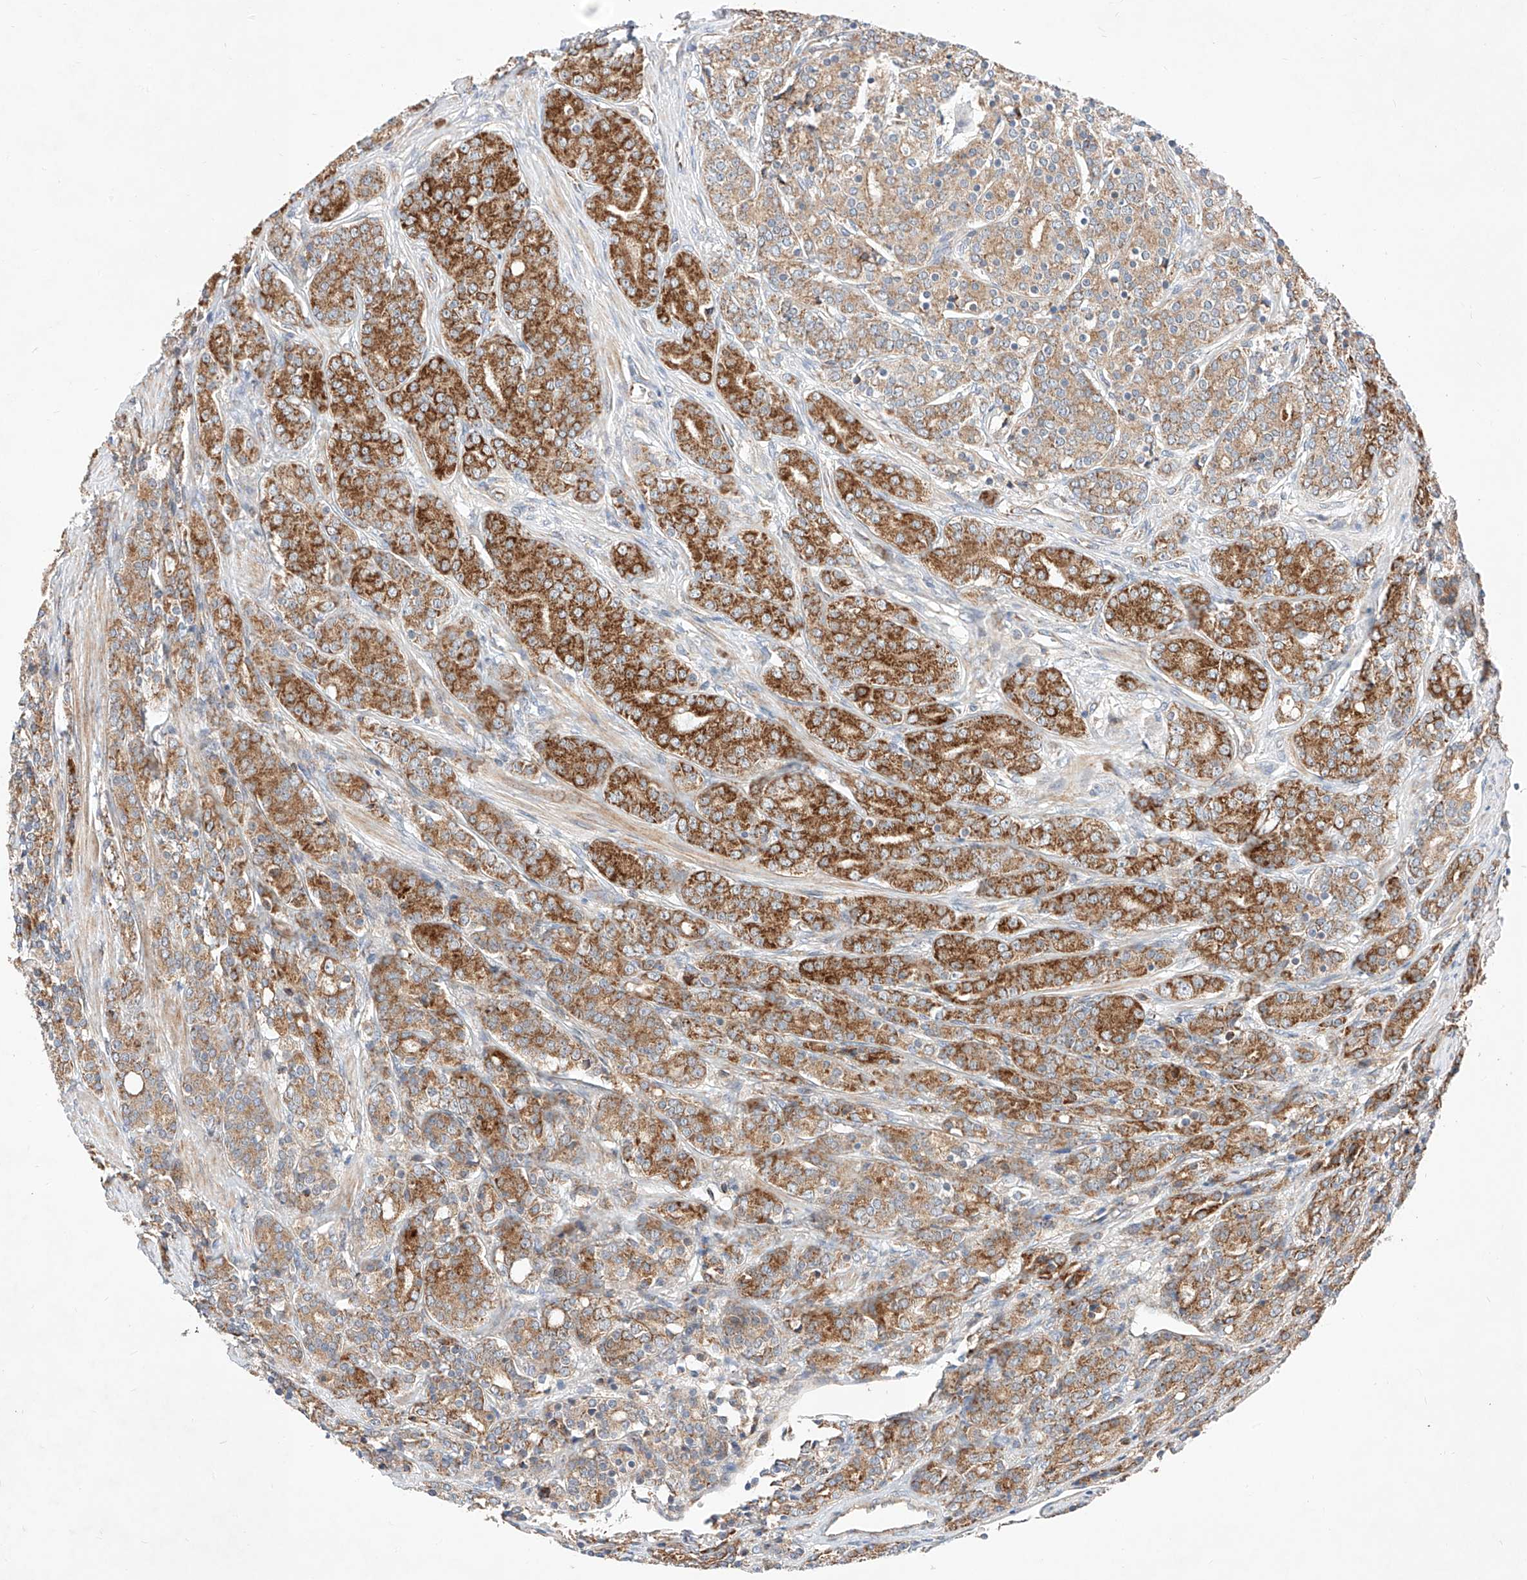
{"staining": {"intensity": "strong", "quantity": "25%-75%", "location": "cytoplasmic/membranous"}, "tissue": "prostate cancer", "cell_type": "Tumor cells", "image_type": "cancer", "snomed": [{"axis": "morphology", "description": "Adenocarcinoma, High grade"}, {"axis": "topography", "description": "Prostate"}], "caption": "This image exhibits immunohistochemistry (IHC) staining of human prostate cancer, with high strong cytoplasmic/membranous staining in about 25%-75% of tumor cells.", "gene": "NR1D1", "patient": {"sex": "male", "age": 62}}